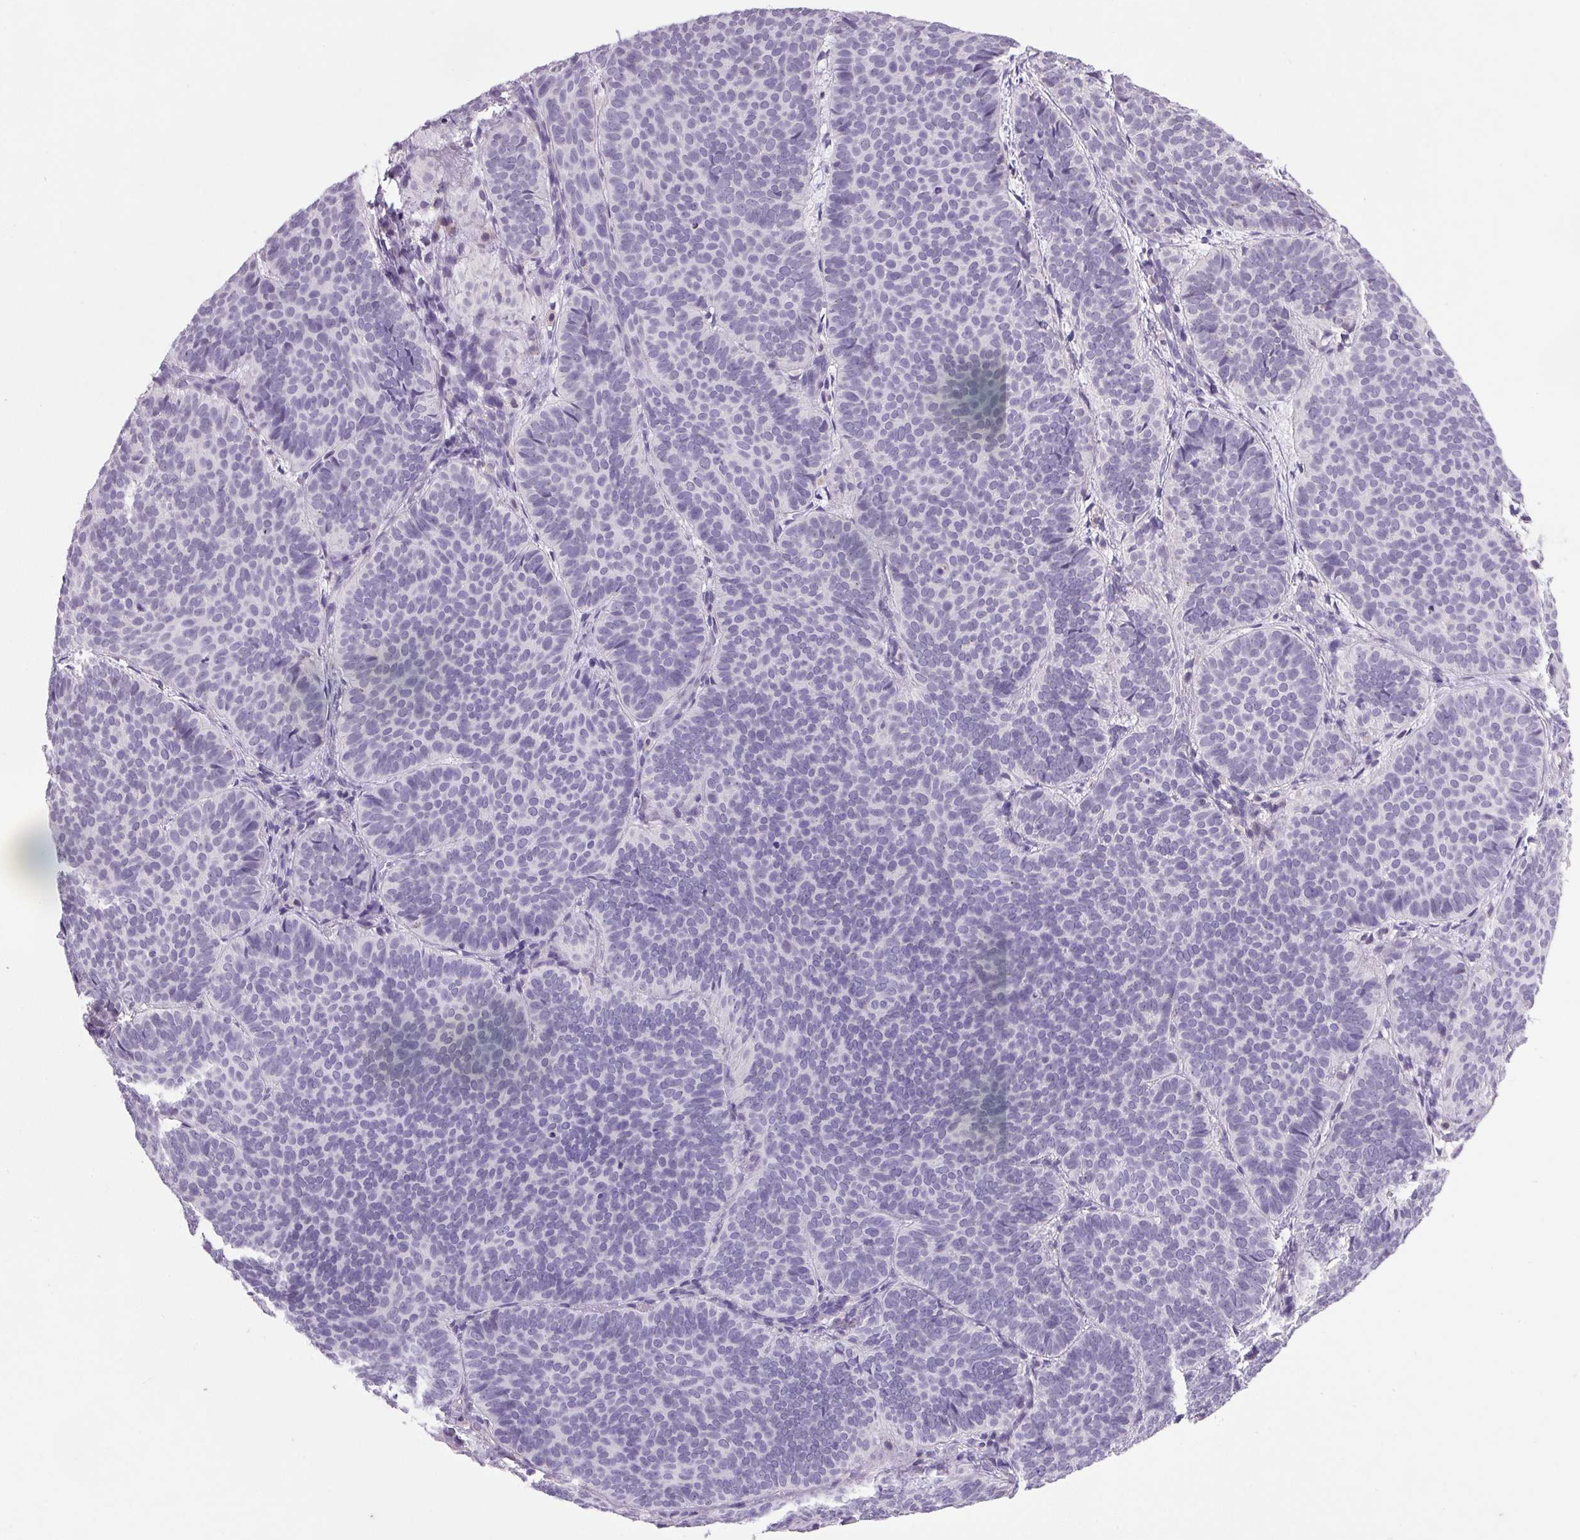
{"staining": {"intensity": "negative", "quantity": "none", "location": "none"}, "tissue": "skin cancer", "cell_type": "Tumor cells", "image_type": "cancer", "snomed": [{"axis": "morphology", "description": "Basal cell carcinoma"}, {"axis": "topography", "description": "Skin"}], "caption": "Protein analysis of skin cancer displays no significant staining in tumor cells.", "gene": "TRDN", "patient": {"sex": "male", "age": 57}}